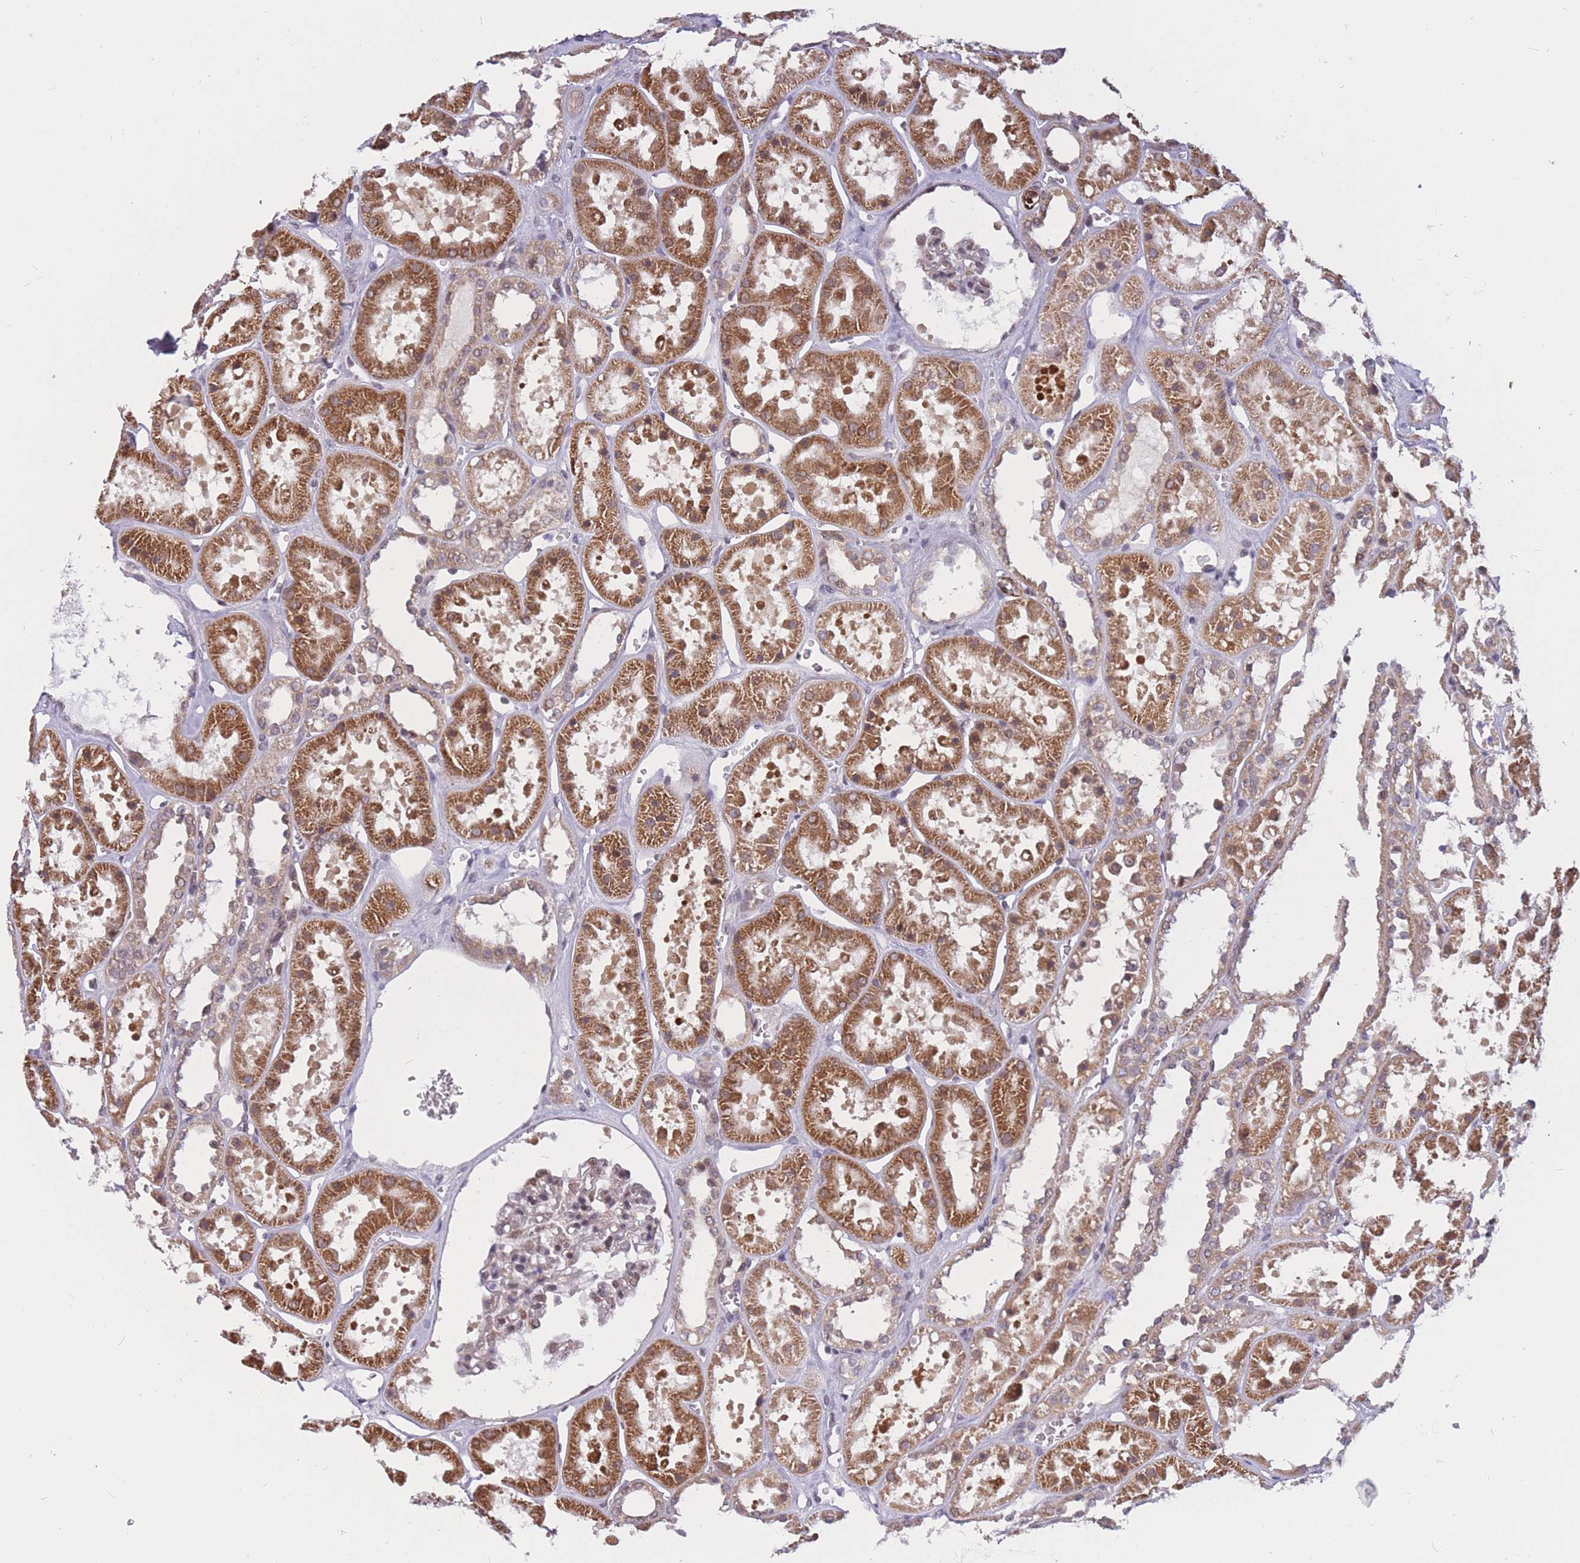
{"staining": {"intensity": "moderate", "quantity": "25%-75%", "location": "nuclear"}, "tissue": "kidney", "cell_type": "Cells in glomeruli", "image_type": "normal", "snomed": [{"axis": "morphology", "description": "Normal tissue, NOS"}, {"axis": "topography", "description": "Kidney"}], "caption": "Protein expression by IHC displays moderate nuclear positivity in about 25%-75% of cells in glomeruli in unremarkable kidney.", "gene": "BCL9L", "patient": {"sex": "female", "age": 41}}